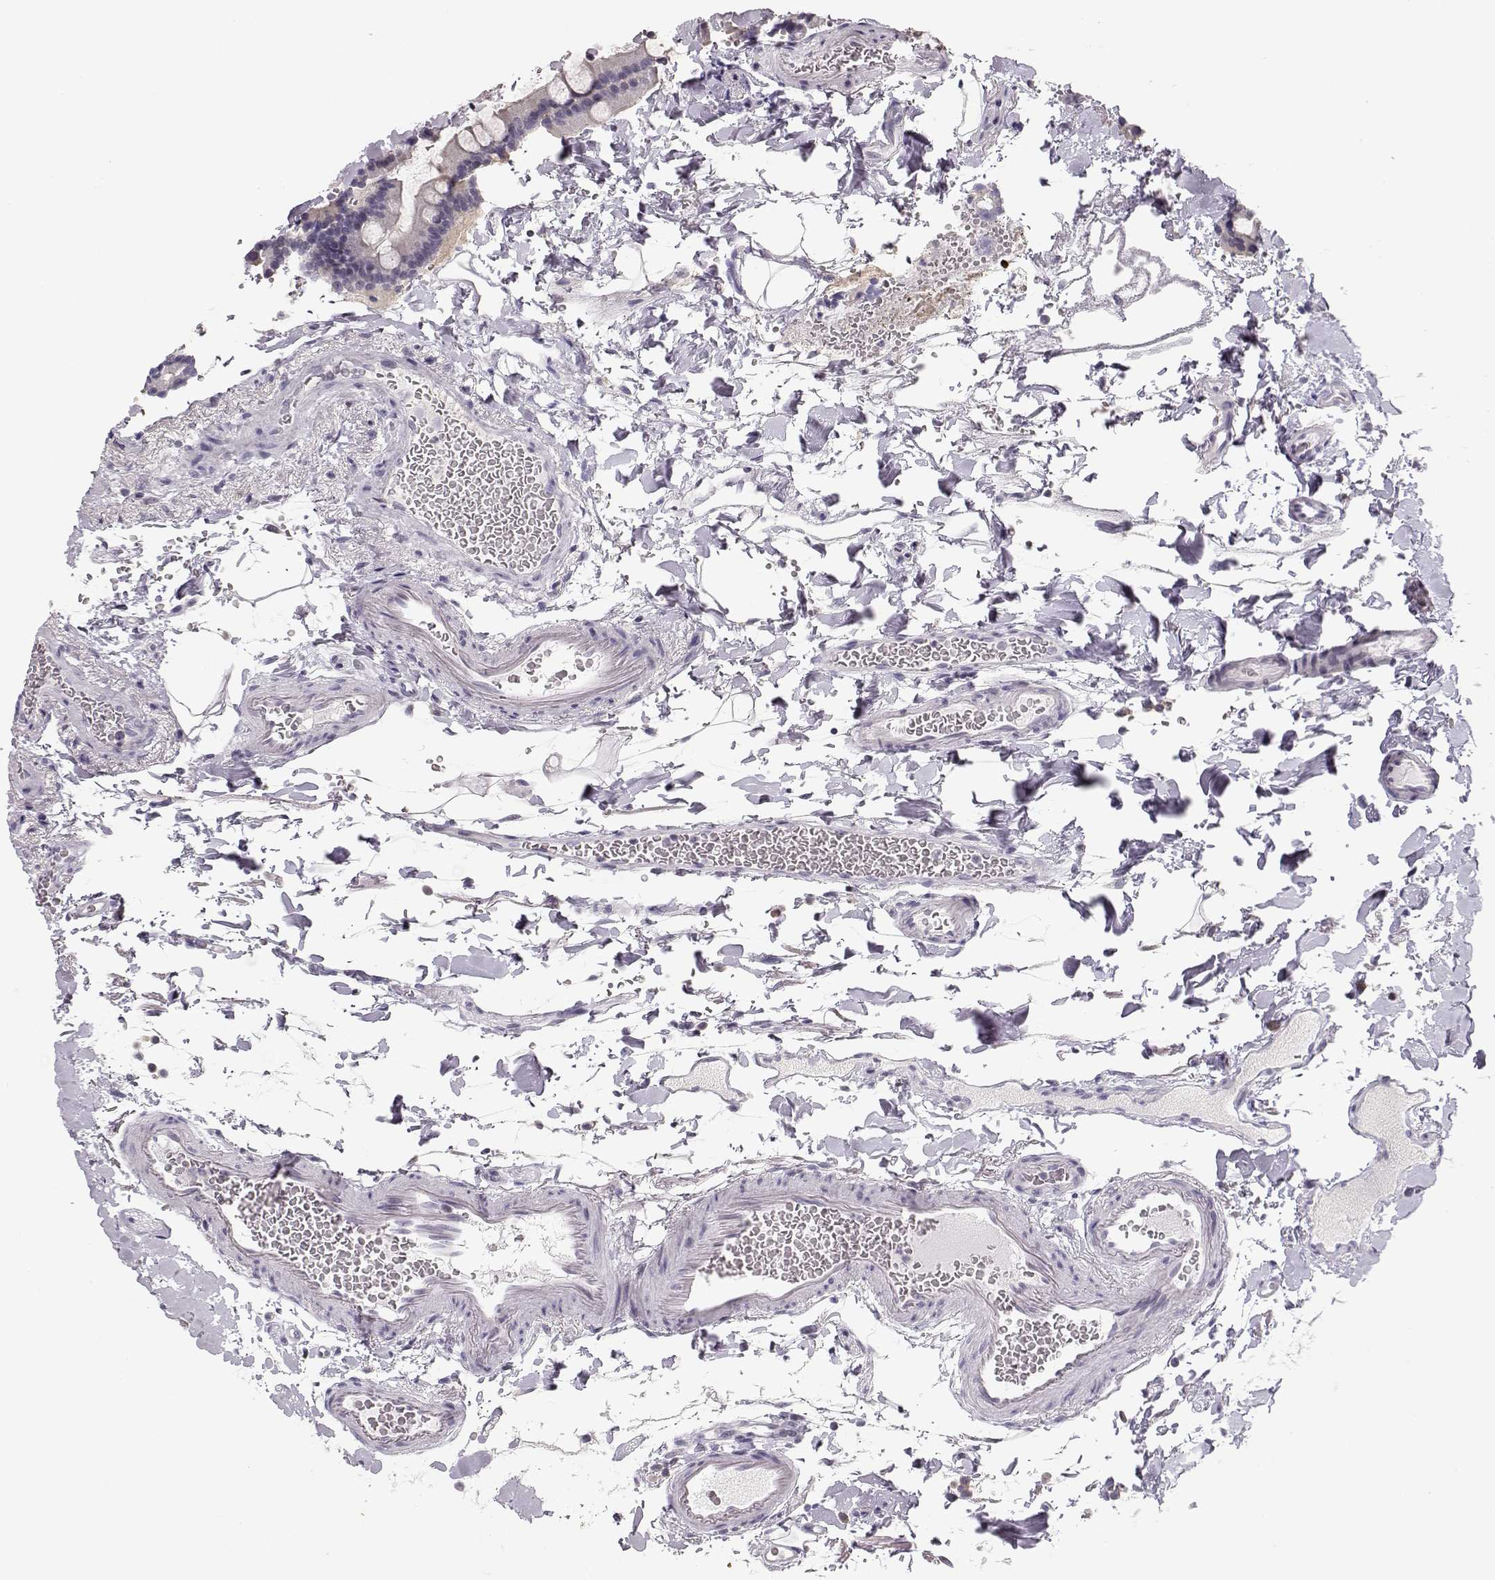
{"staining": {"intensity": "weak", "quantity": "<25%", "location": "cytoplasmic/membranous"}, "tissue": "duodenum", "cell_type": "Glandular cells", "image_type": "normal", "snomed": [{"axis": "morphology", "description": "Normal tissue, NOS"}, {"axis": "topography", "description": "Duodenum"}], "caption": "Photomicrograph shows no significant protein expression in glandular cells of unremarkable duodenum.", "gene": "TEPP", "patient": {"sex": "male", "age": 59}}